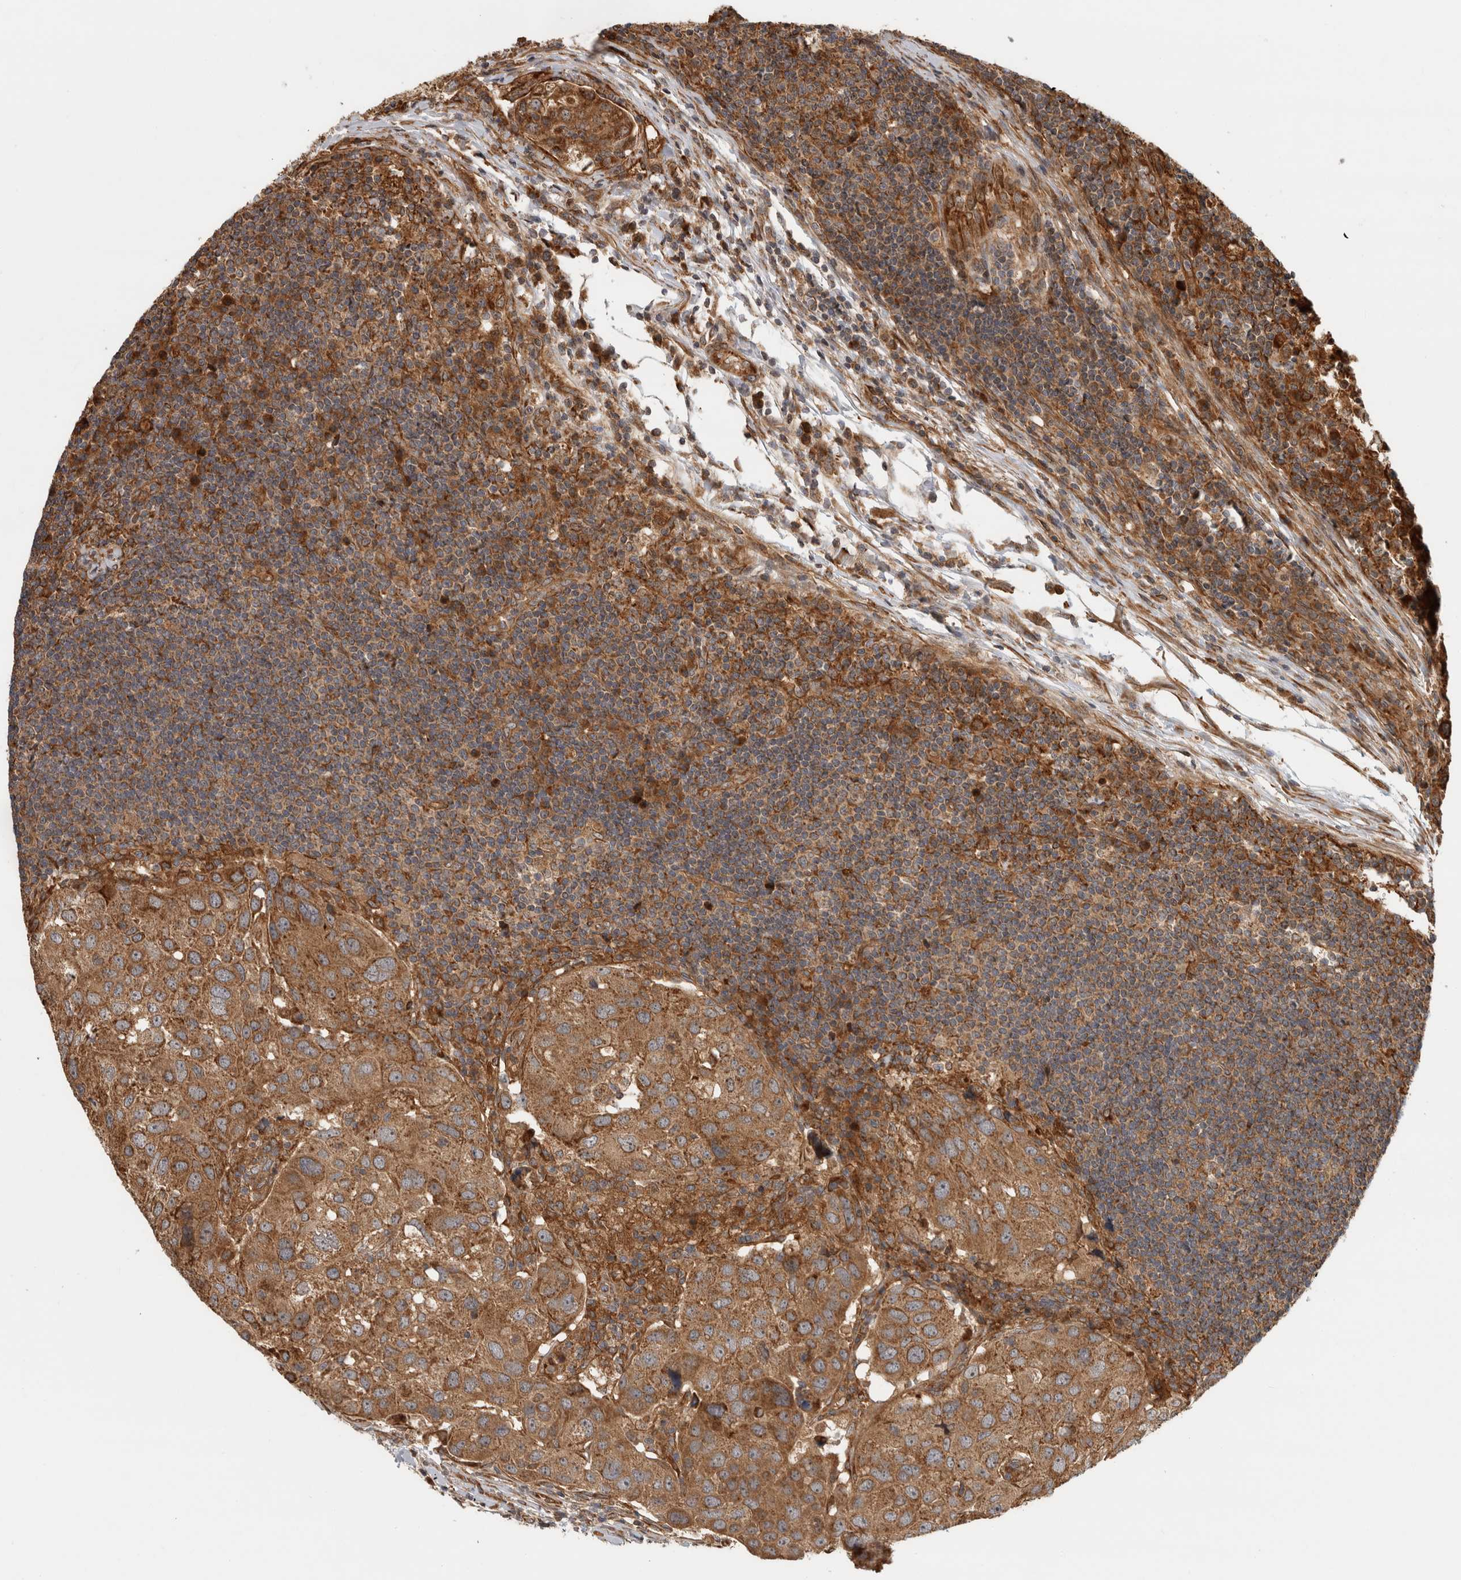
{"staining": {"intensity": "strong", "quantity": ">75%", "location": "cytoplasmic/membranous"}, "tissue": "urothelial cancer", "cell_type": "Tumor cells", "image_type": "cancer", "snomed": [{"axis": "morphology", "description": "Urothelial carcinoma, High grade"}, {"axis": "topography", "description": "Lymph node"}, {"axis": "topography", "description": "Urinary bladder"}], "caption": "Protein analysis of urothelial carcinoma (high-grade) tissue shows strong cytoplasmic/membranous staining in about >75% of tumor cells. The protein of interest is shown in brown color, while the nuclei are stained blue.", "gene": "TUBD1", "patient": {"sex": "male", "age": 51}}